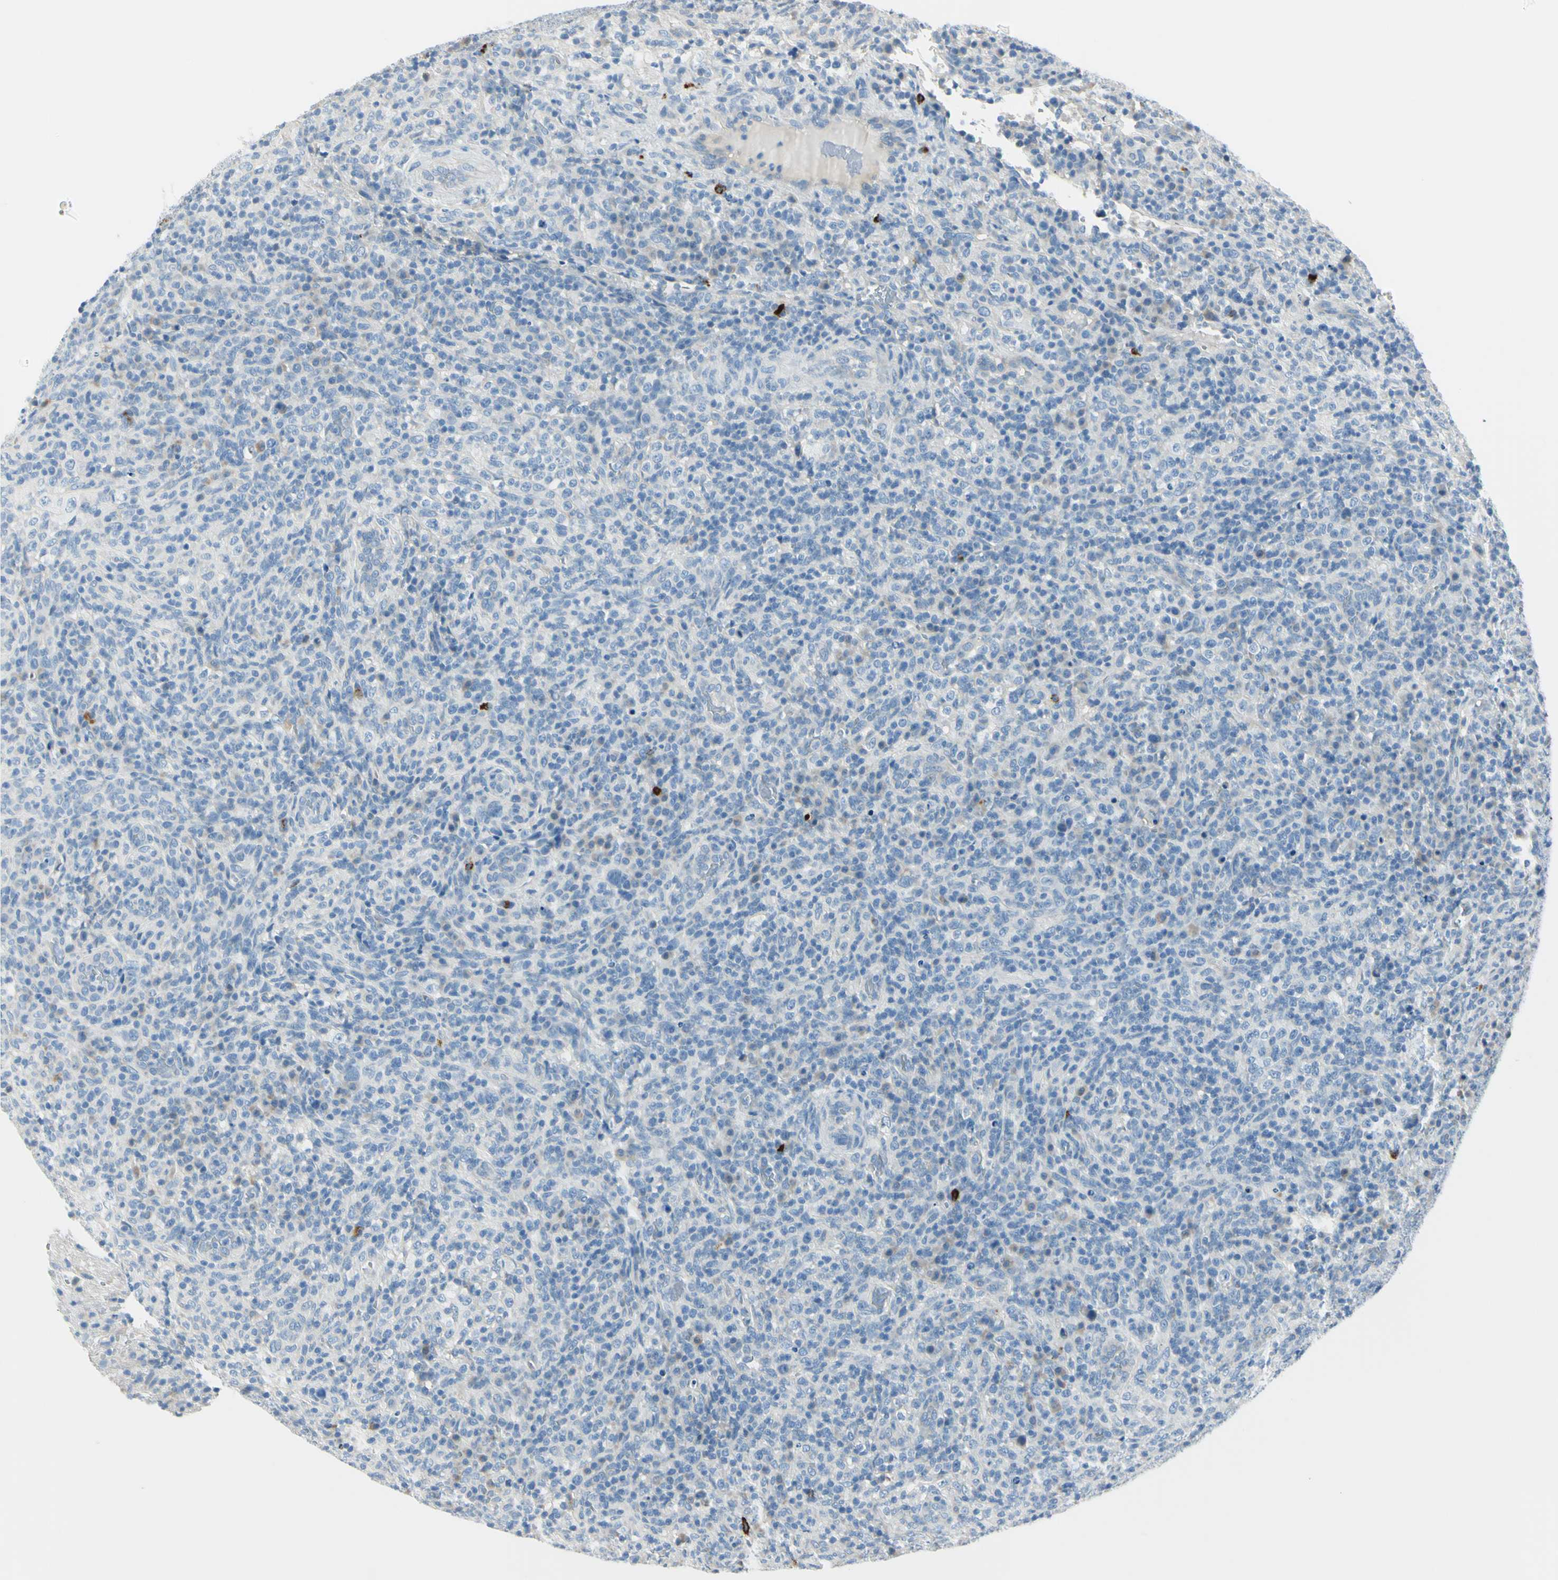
{"staining": {"intensity": "negative", "quantity": "none", "location": "none"}, "tissue": "lymphoma", "cell_type": "Tumor cells", "image_type": "cancer", "snomed": [{"axis": "morphology", "description": "Malignant lymphoma, non-Hodgkin's type, High grade"}, {"axis": "topography", "description": "Lymph node"}], "caption": "Immunohistochemical staining of lymphoma exhibits no significant positivity in tumor cells. The staining was performed using DAB to visualize the protein expression in brown, while the nuclei were stained in blue with hematoxylin (Magnification: 20x).", "gene": "DLG4", "patient": {"sex": "female", "age": 76}}